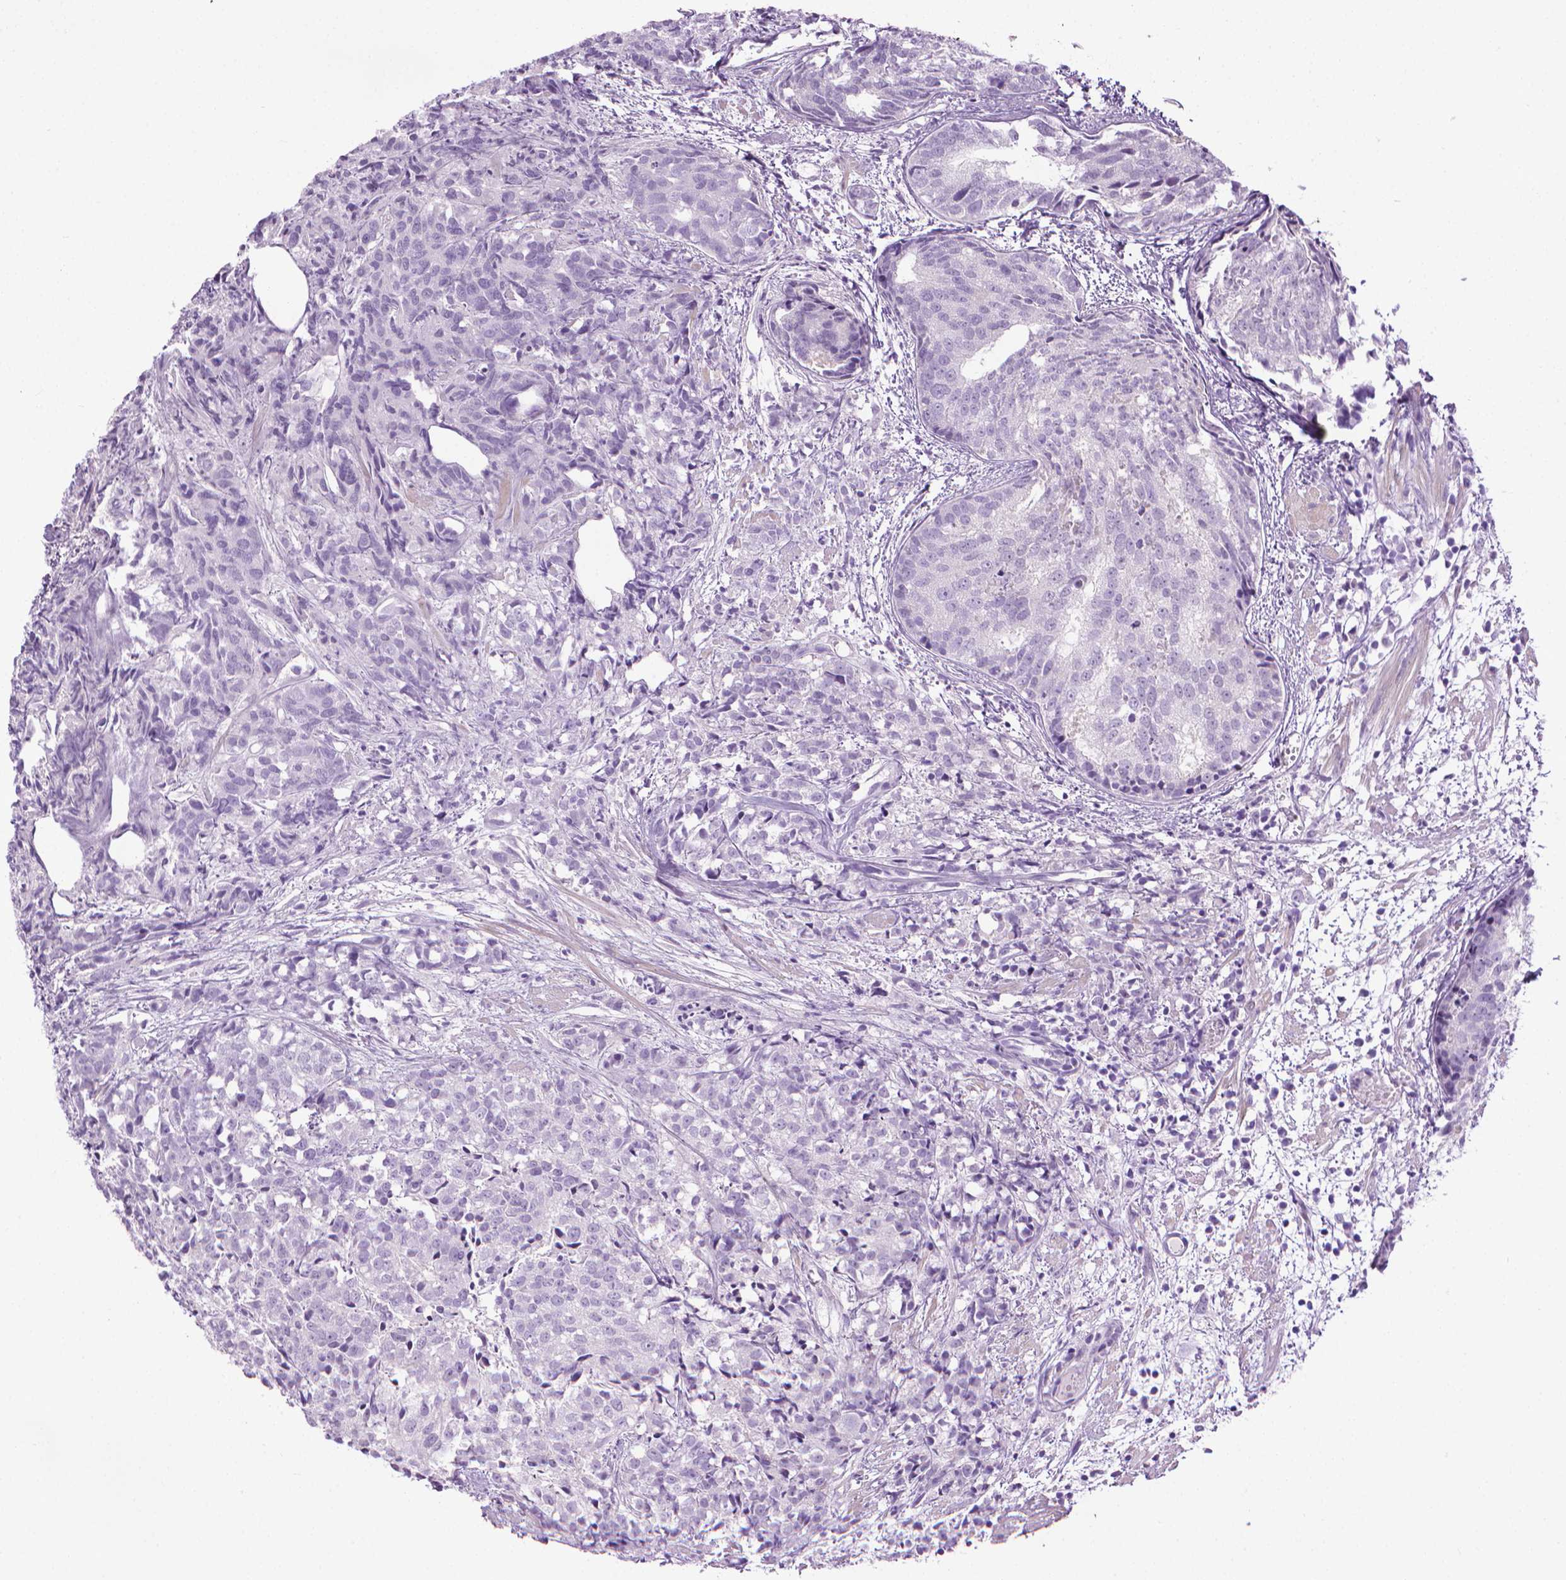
{"staining": {"intensity": "negative", "quantity": "none", "location": "none"}, "tissue": "prostate cancer", "cell_type": "Tumor cells", "image_type": "cancer", "snomed": [{"axis": "morphology", "description": "Adenocarcinoma, High grade"}, {"axis": "topography", "description": "Prostate"}], "caption": "Immunohistochemical staining of prostate cancer reveals no significant positivity in tumor cells. (Stains: DAB immunohistochemistry with hematoxylin counter stain, Microscopy: brightfield microscopy at high magnification).", "gene": "DNAI7", "patient": {"sex": "male", "age": 58}}